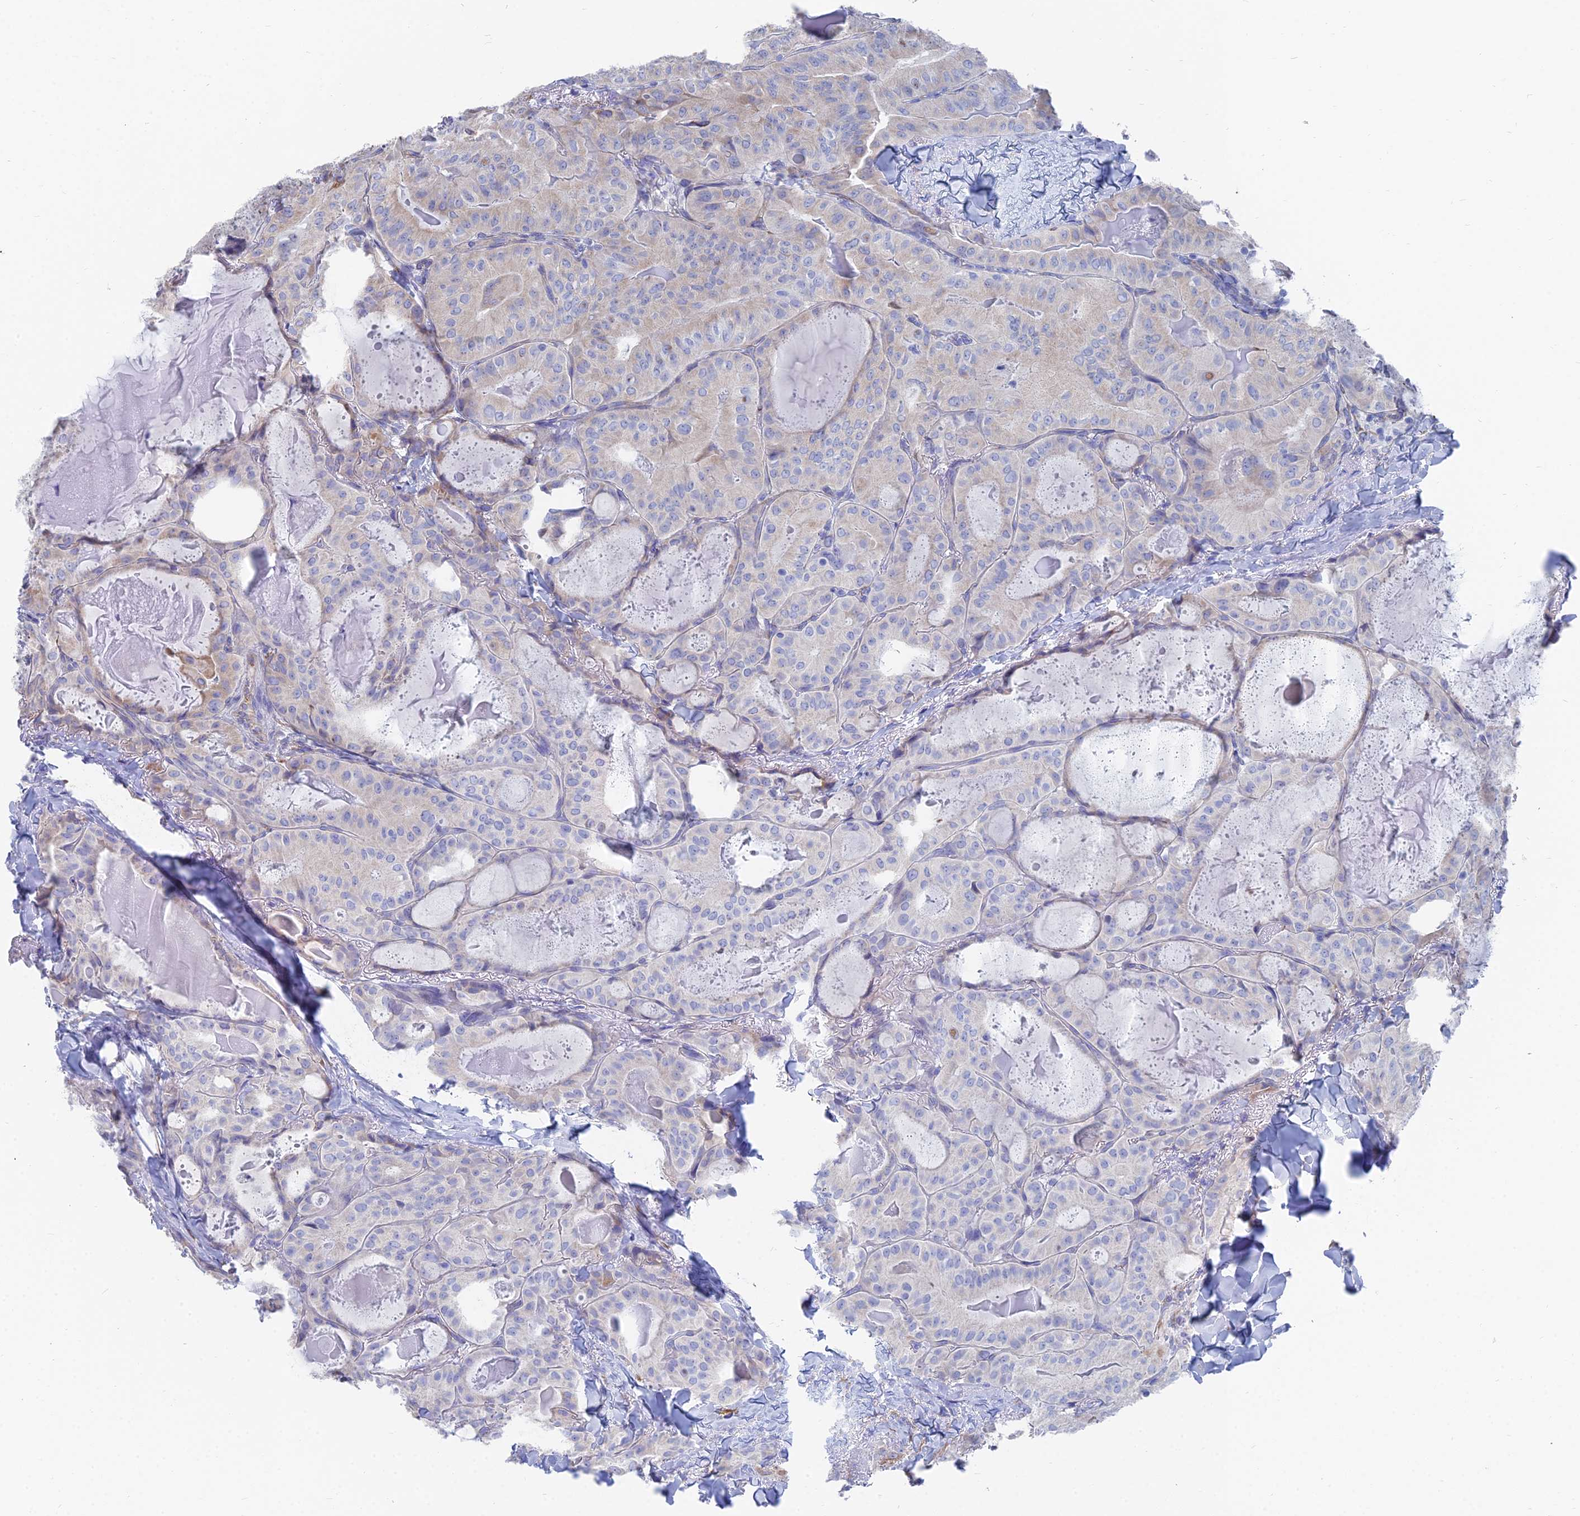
{"staining": {"intensity": "negative", "quantity": "none", "location": "none"}, "tissue": "thyroid cancer", "cell_type": "Tumor cells", "image_type": "cancer", "snomed": [{"axis": "morphology", "description": "Papillary adenocarcinoma, NOS"}, {"axis": "topography", "description": "Thyroid gland"}], "caption": "This is an immunohistochemistry micrograph of thyroid cancer. There is no staining in tumor cells.", "gene": "TNNT3", "patient": {"sex": "female", "age": 68}}